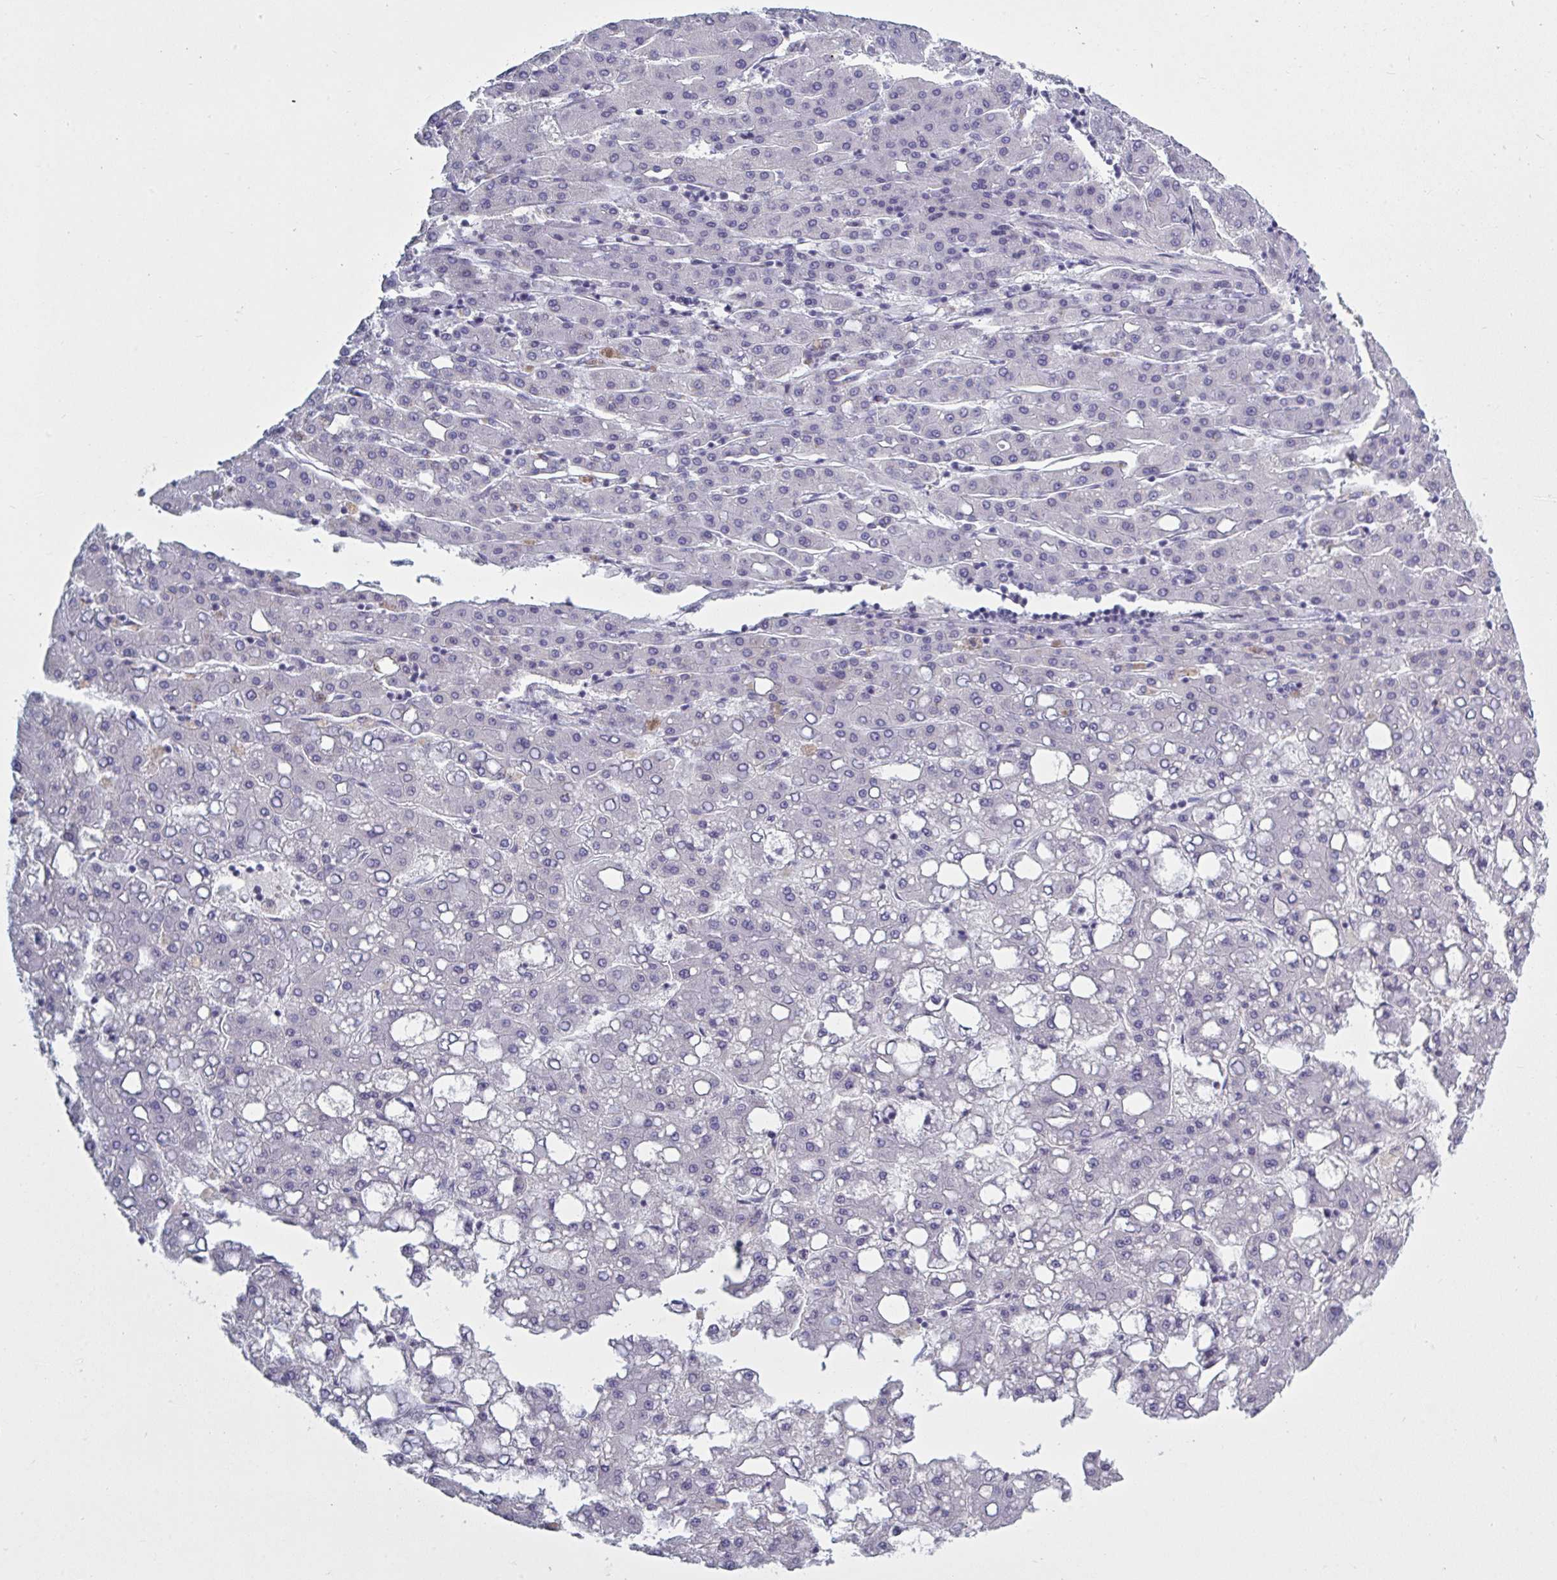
{"staining": {"intensity": "negative", "quantity": "none", "location": "none"}, "tissue": "liver cancer", "cell_type": "Tumor cells", "image_type": "cancer", "snomed": [{"axis": "morphology", "description": "Carcinoma, Hepatocellular, NOS"}, {"axis": "topography", "description": "Liver"}], "caption": "This is an immunohistochemistry photomicrograph of liver hepatocellular carcinoma. There is no positivity in tumor cells.", "gene": "NDUFC2", "patient": {"sex": "male", "age": 65}}